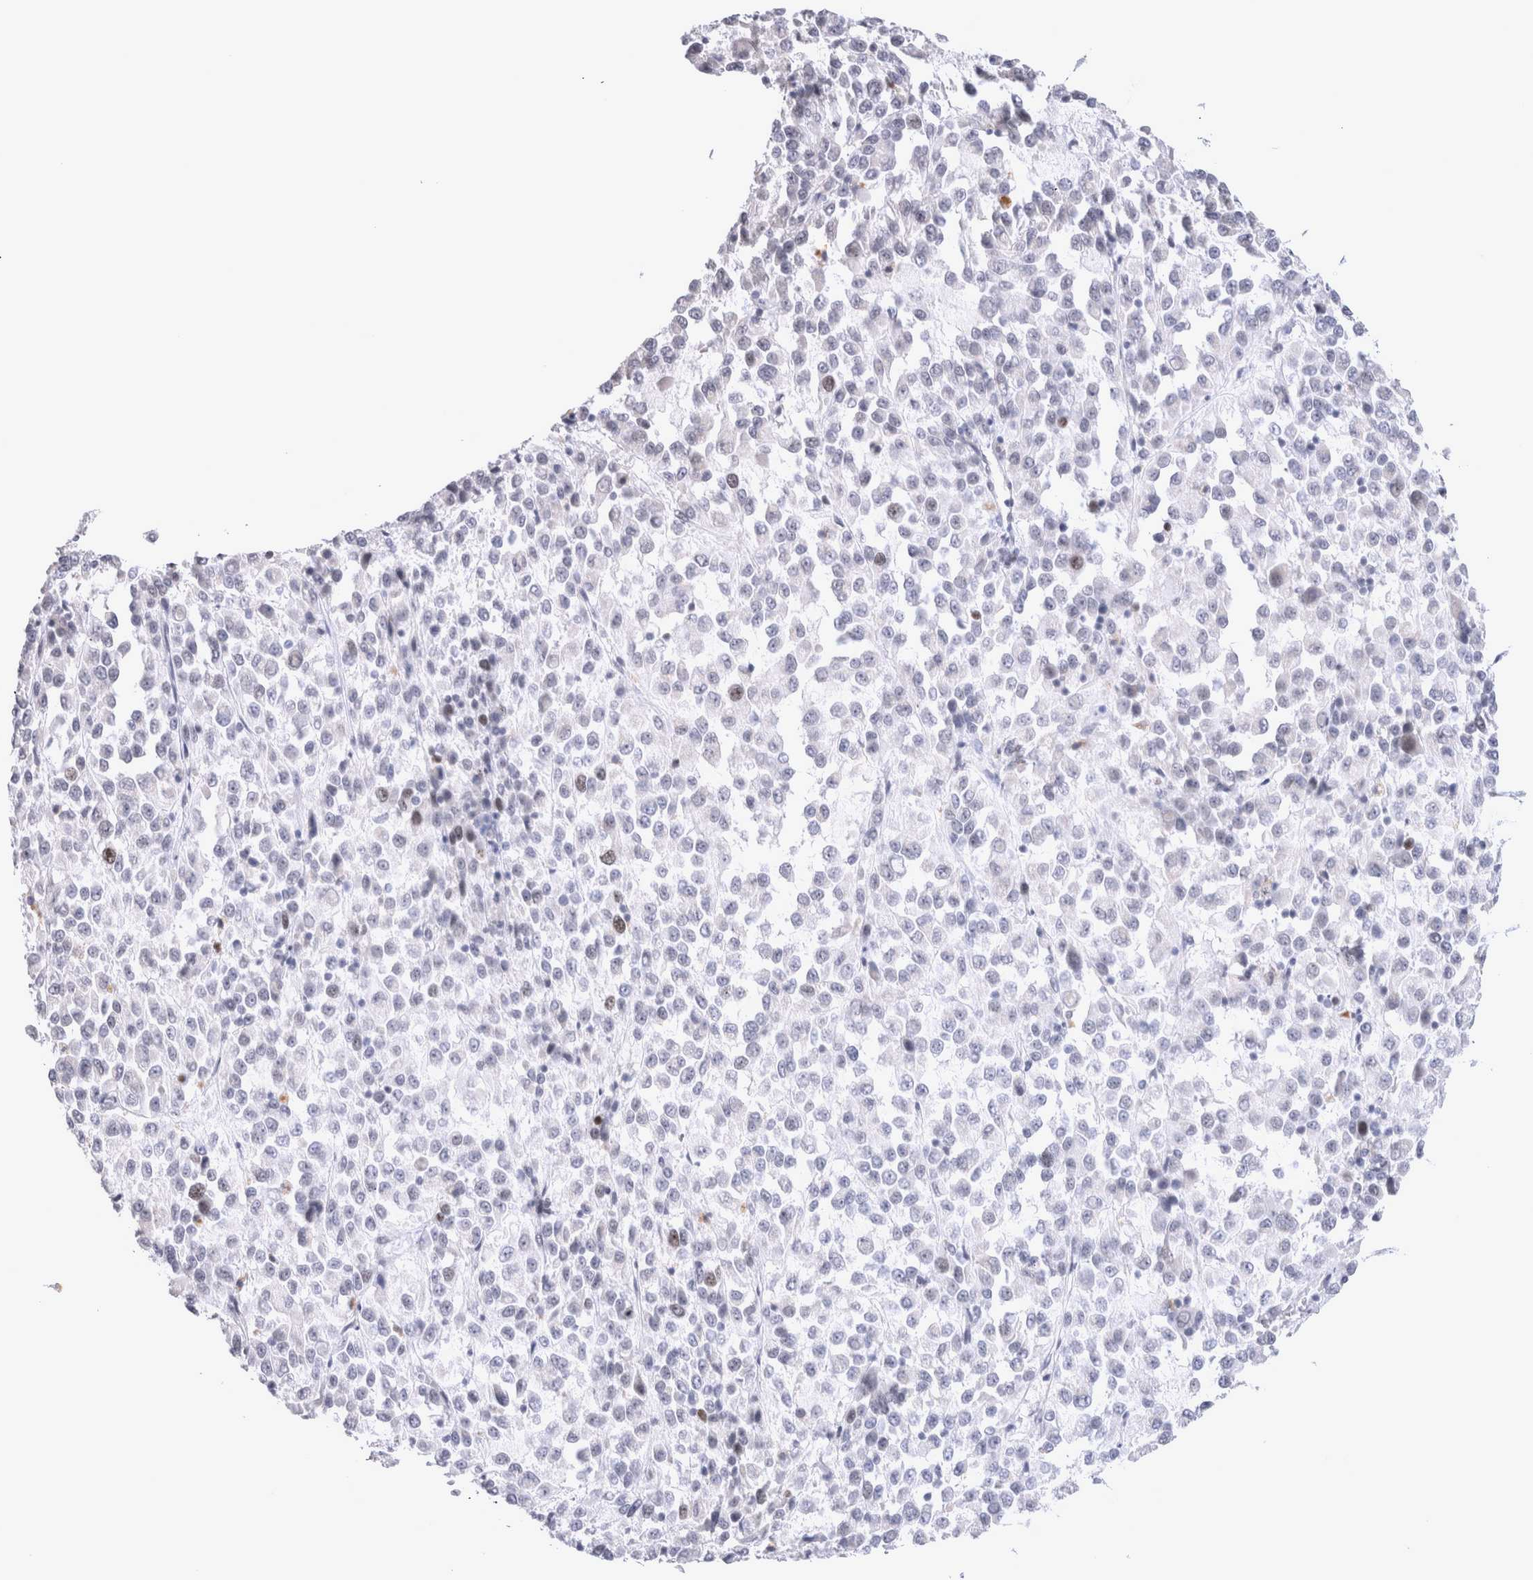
{"staining": {"intensity": "moderate", "quantity": "<25%", "location": "nuclear"}, "tissue": "melanoma", "cell_type": "Tumor cells", "image_type": "cancer", "snomed": [{"axis": "morphology", "description": "Malignant melanoma, Metastatic site"}, {"axis": "topography", "description": "Lung"}], "caption": "Protein staining of malignant melanoma (metastatic site) tissue demonstrates moderate nuclear expression in approximately <25% of tumor cells.", "gene": "KIF18B", "patient": {"sex": "male", "age": 64}}